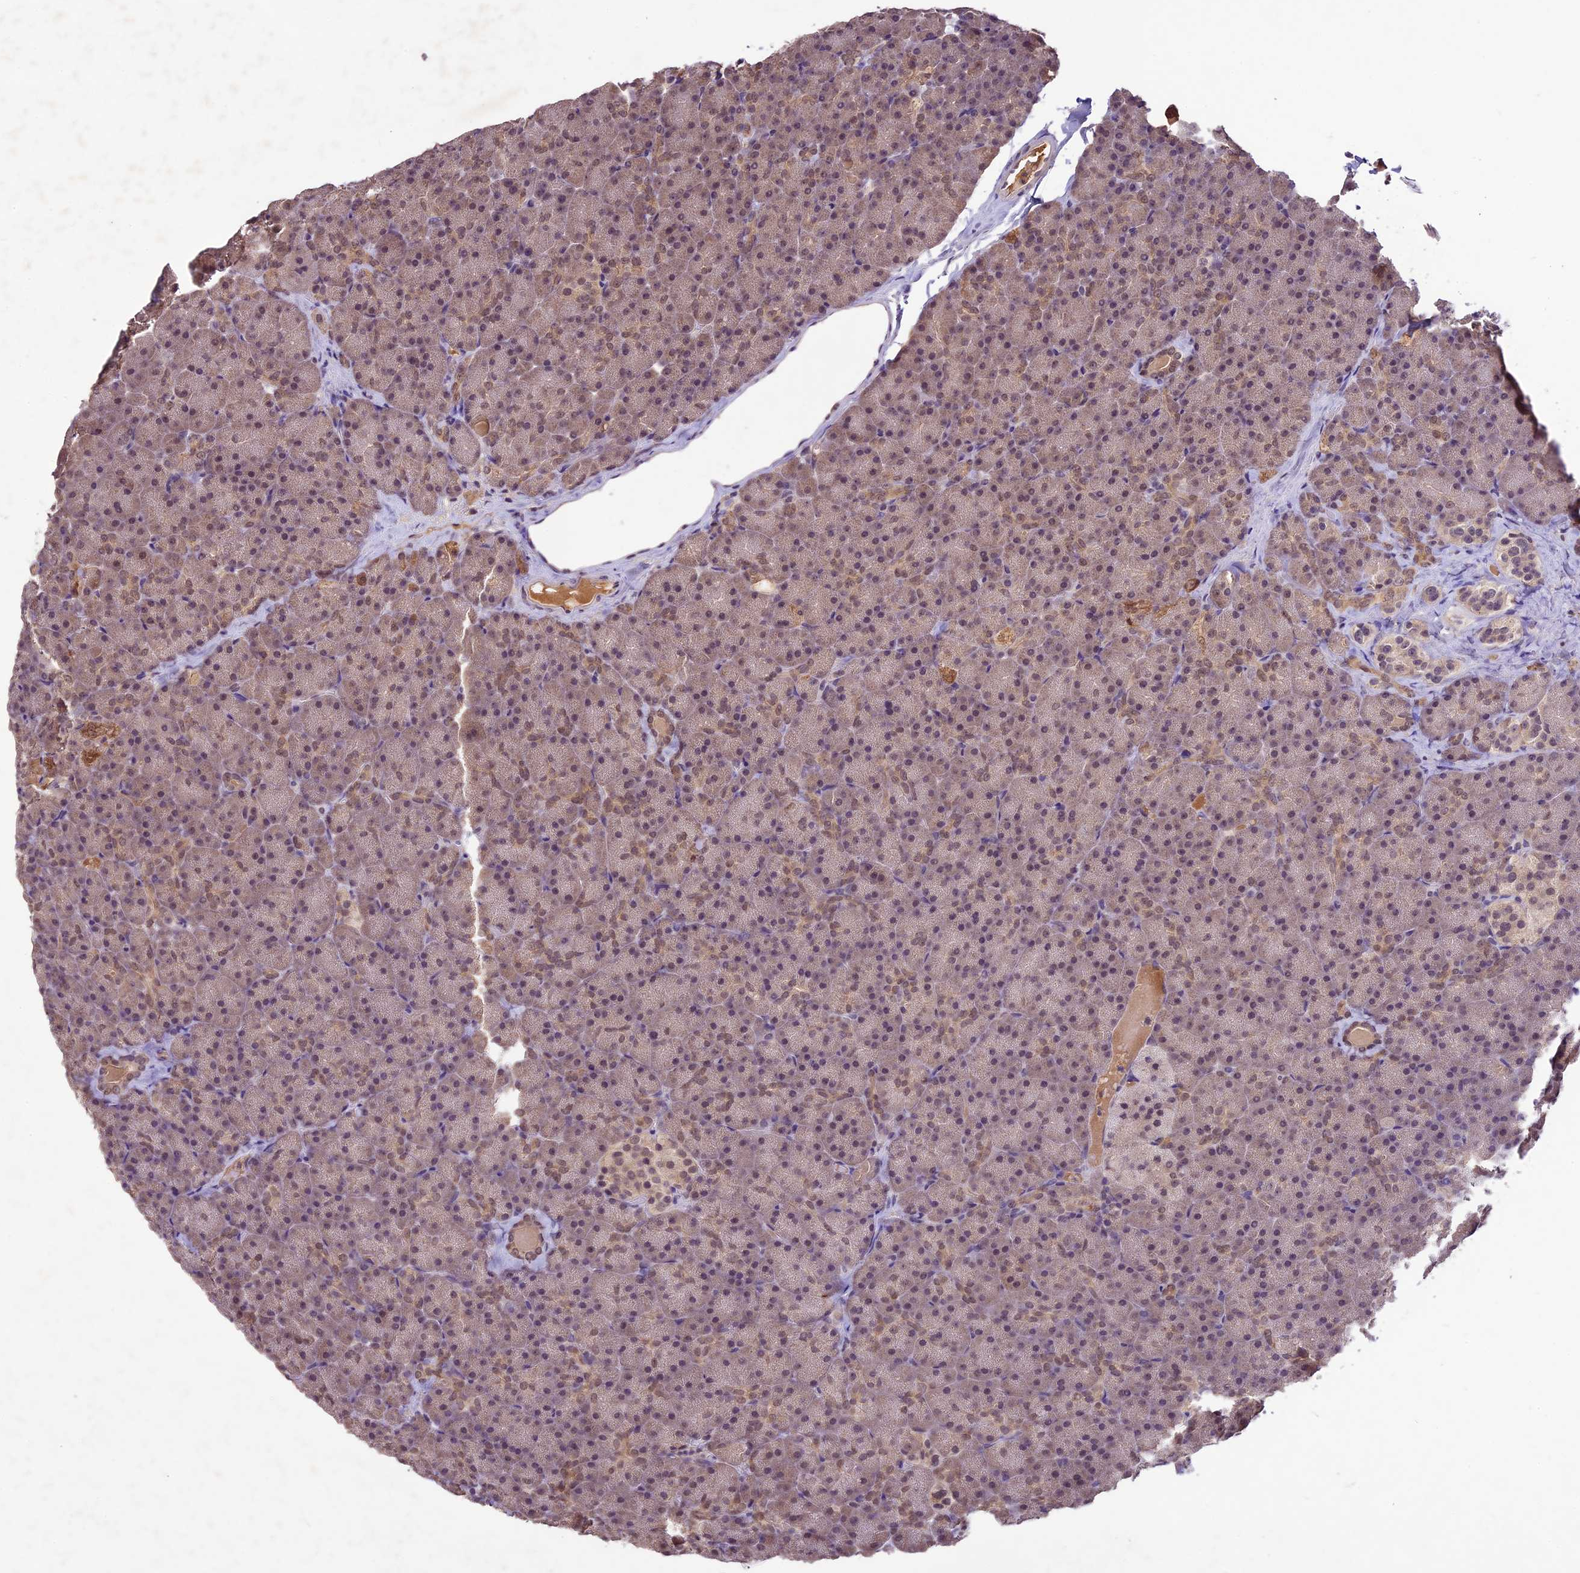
{"staining": {"intensity": "weak", "quantity": ">75%", "location": "cytoplasmic/membranous,nuclear"}, "tissue": "pancreas", "cell_type": "Exocrine glandular cells", "image_type": "normal", "snomed": [{"axis": "morphology", "description": "Normal tissue, NOS"}, {"axis": "topography", "description": "Pancreas"}], "caption": "Pancreas stained with a protein marker displays weak staining in exocrine glandular cells.", "gene": "ATP10A", "patient": {"sex": "male", "age": 36}}